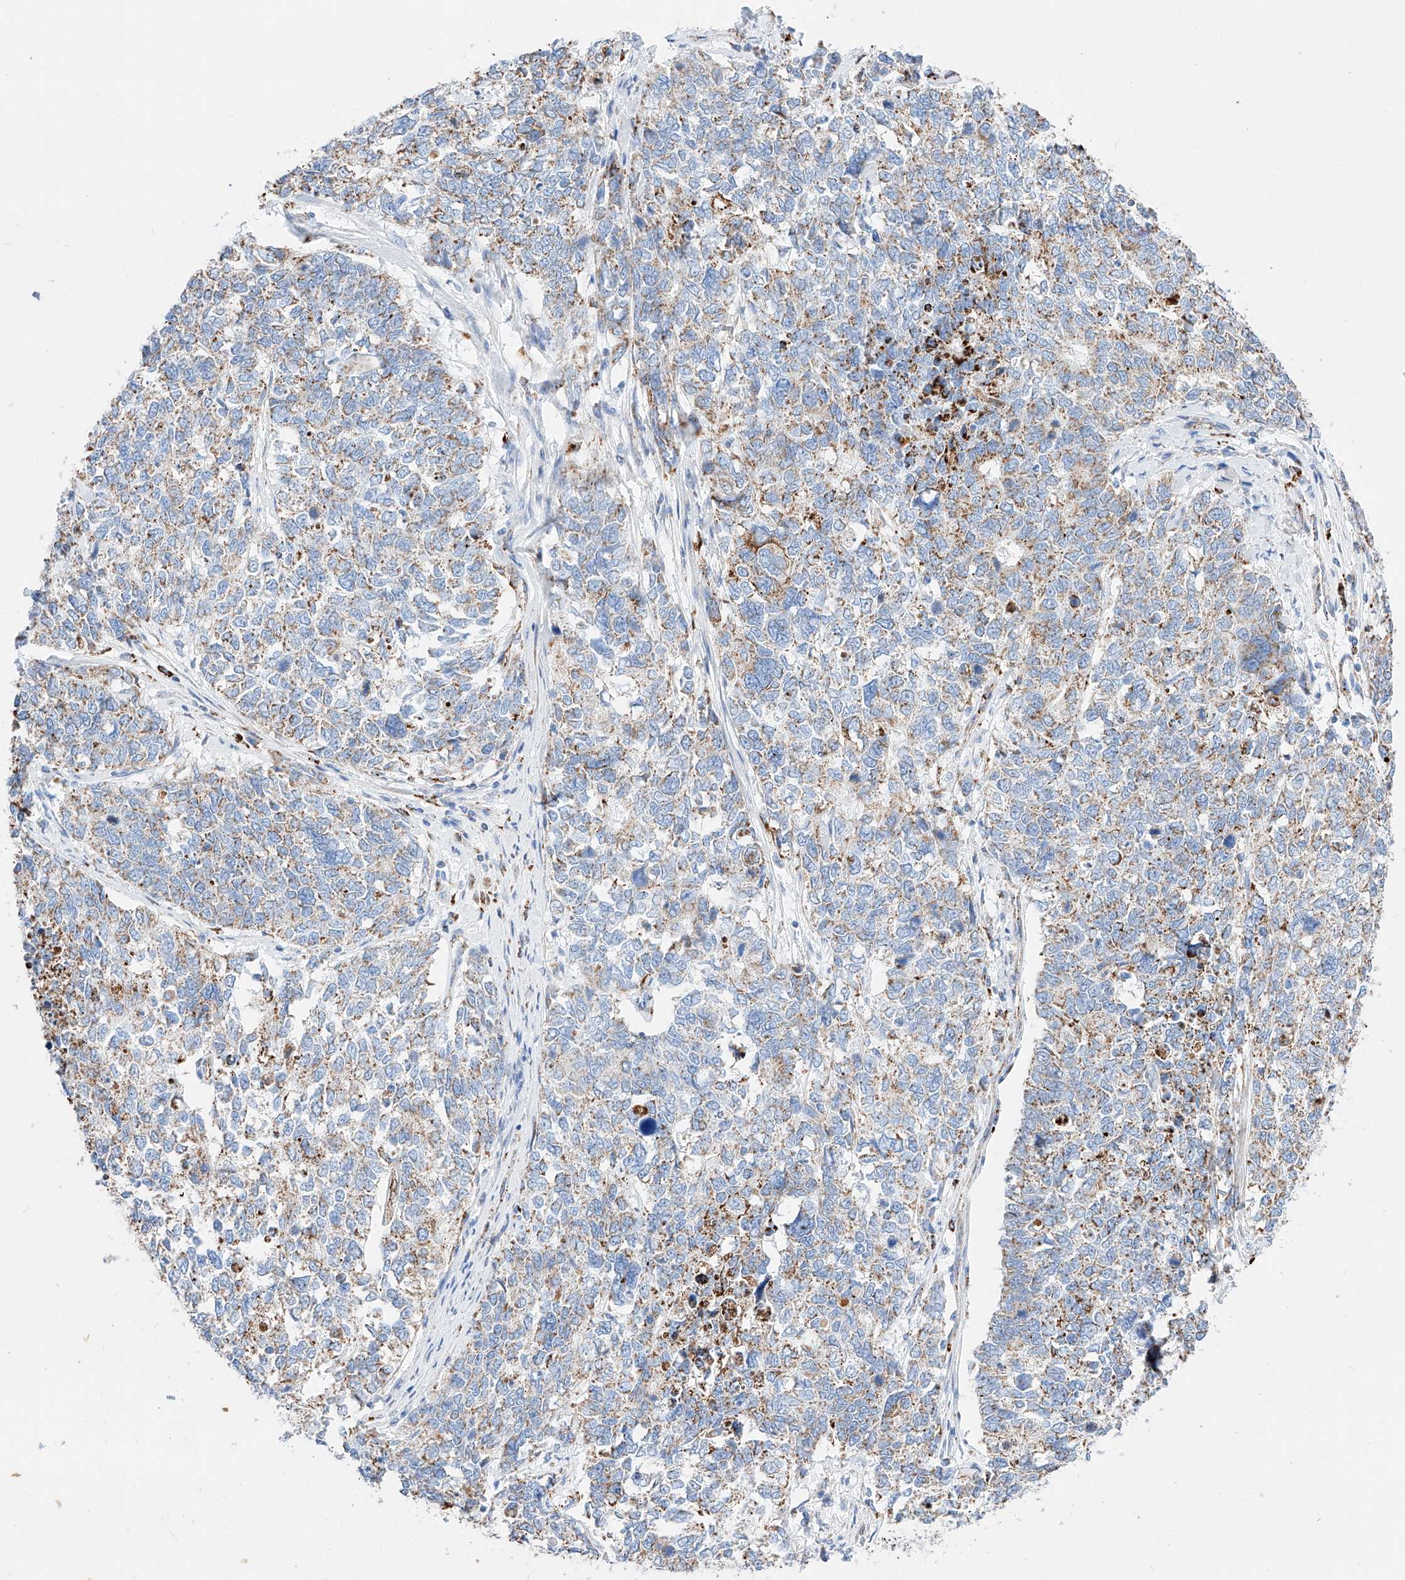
{"staining": {"intensity": "weak", "quantity": "25%-75%", "location": "cytoplasmic/membranous"}, "tissue": "cervical cancer", "cell_type": "Tumor cells", "image_type": "cancer", "snomed": [{"axis": "morphology", "description": "Squamous cell carcinoma, NOS"}, {"axis": "topography", "description": "Cervix"}], "caption": "There is low levels of weak cytoplasmic/membranous positivity in tumor cells of squamous cell carcinoma (cervical), as demonstrated by immunohistochemical staining (brown color).", "gene": "C6orf62", "patient": {"sex": "female", "age": 63}}